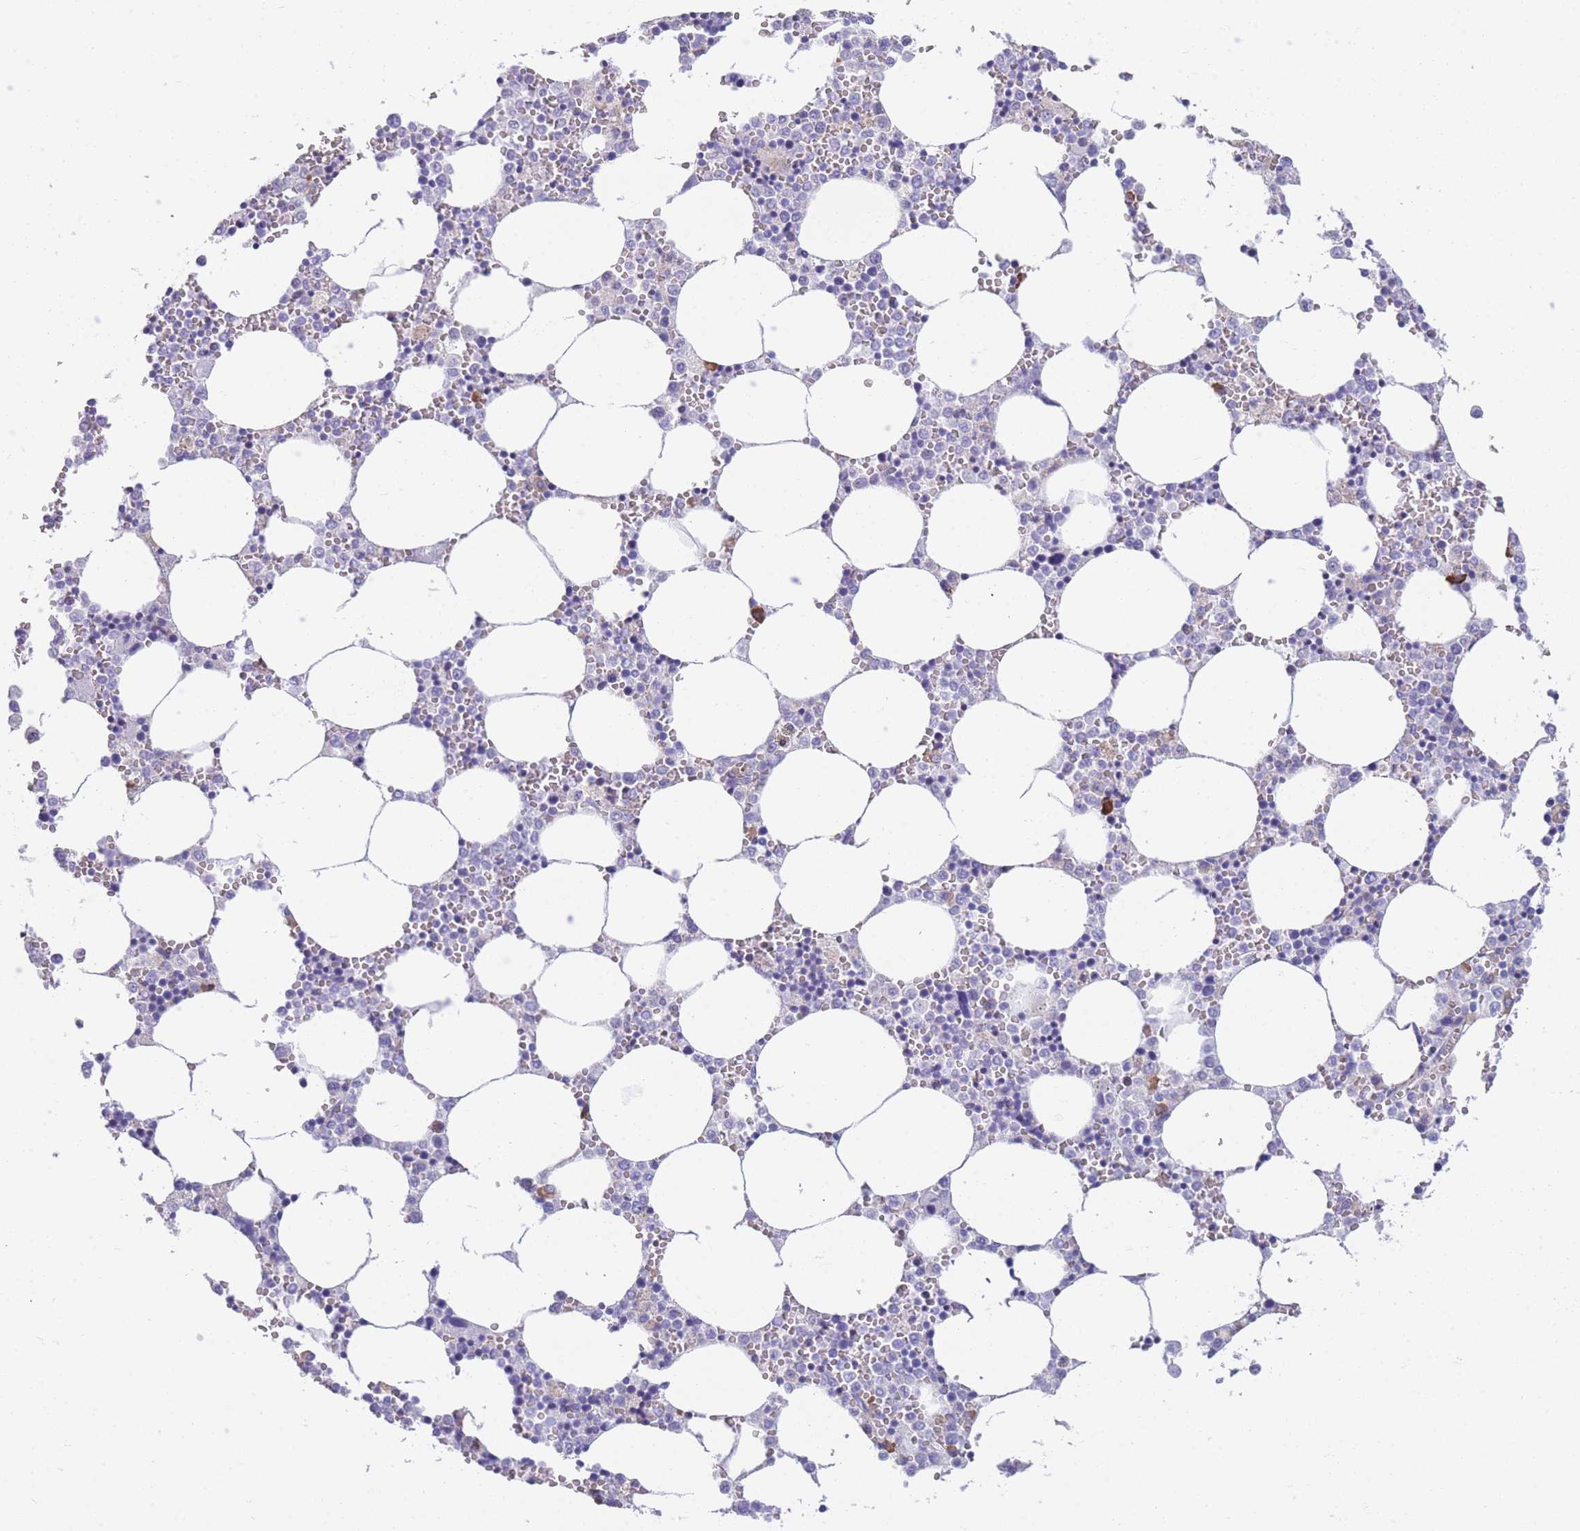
{"staining": {"intensity": "negative", "quantity": "none", "location": "none"}, "tissue": "bone marrow", "cell_type": "Hematopoietic cells", "image_type": "normal", "snomed": [{"axis": "morphology", "description": "Normal tissue, NOS"}, {"axis": "topography", "description": "Bone marrow"}], "caption": "The image shows no significant expression in hematopoietic cells of bone marrow. The staining is performed using DAB brown chromogen with nuclei counter-stained in using hematoxylin.", "gene": "XKR8", "patient": {"sex": "female", "age": 64}}